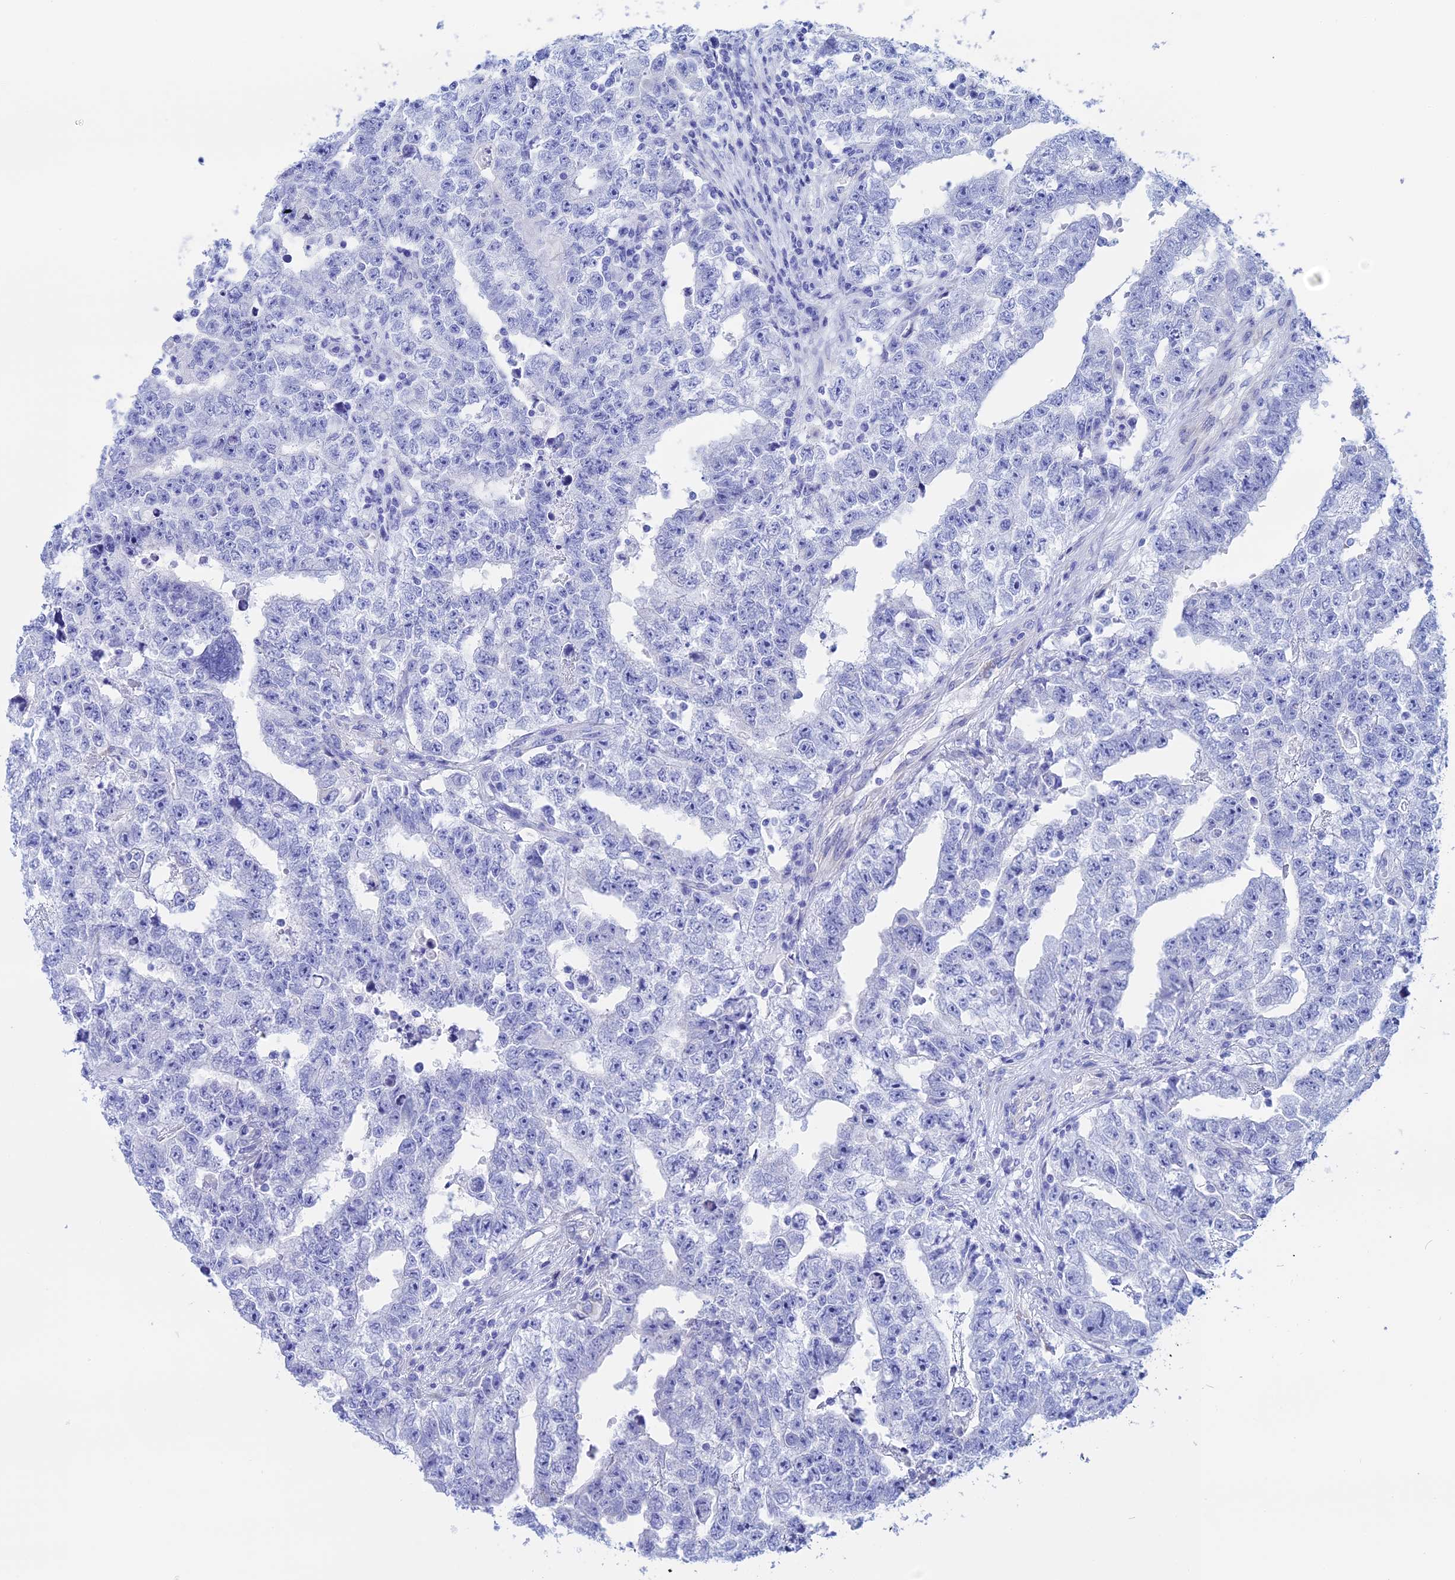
{"staining": {"intensity": "negative", "quantity": "none", "location": "none"}, "tissue": "testis cancer", "cell_type": "Tumor cells", "image_type": "cancer", "snomed": [{"axis": "morphology", "description": "Carcinoma, Embryonal, NOS"}, {"axis": "topography", "description": "Testis"}], "caption": "DAB immunohistochemical staining of human embryonal carcinoma (testis) reveals no significant positivity in tumor cells.", "gene": "TEX101", "patient": {"sex": "male", "age": 25}}